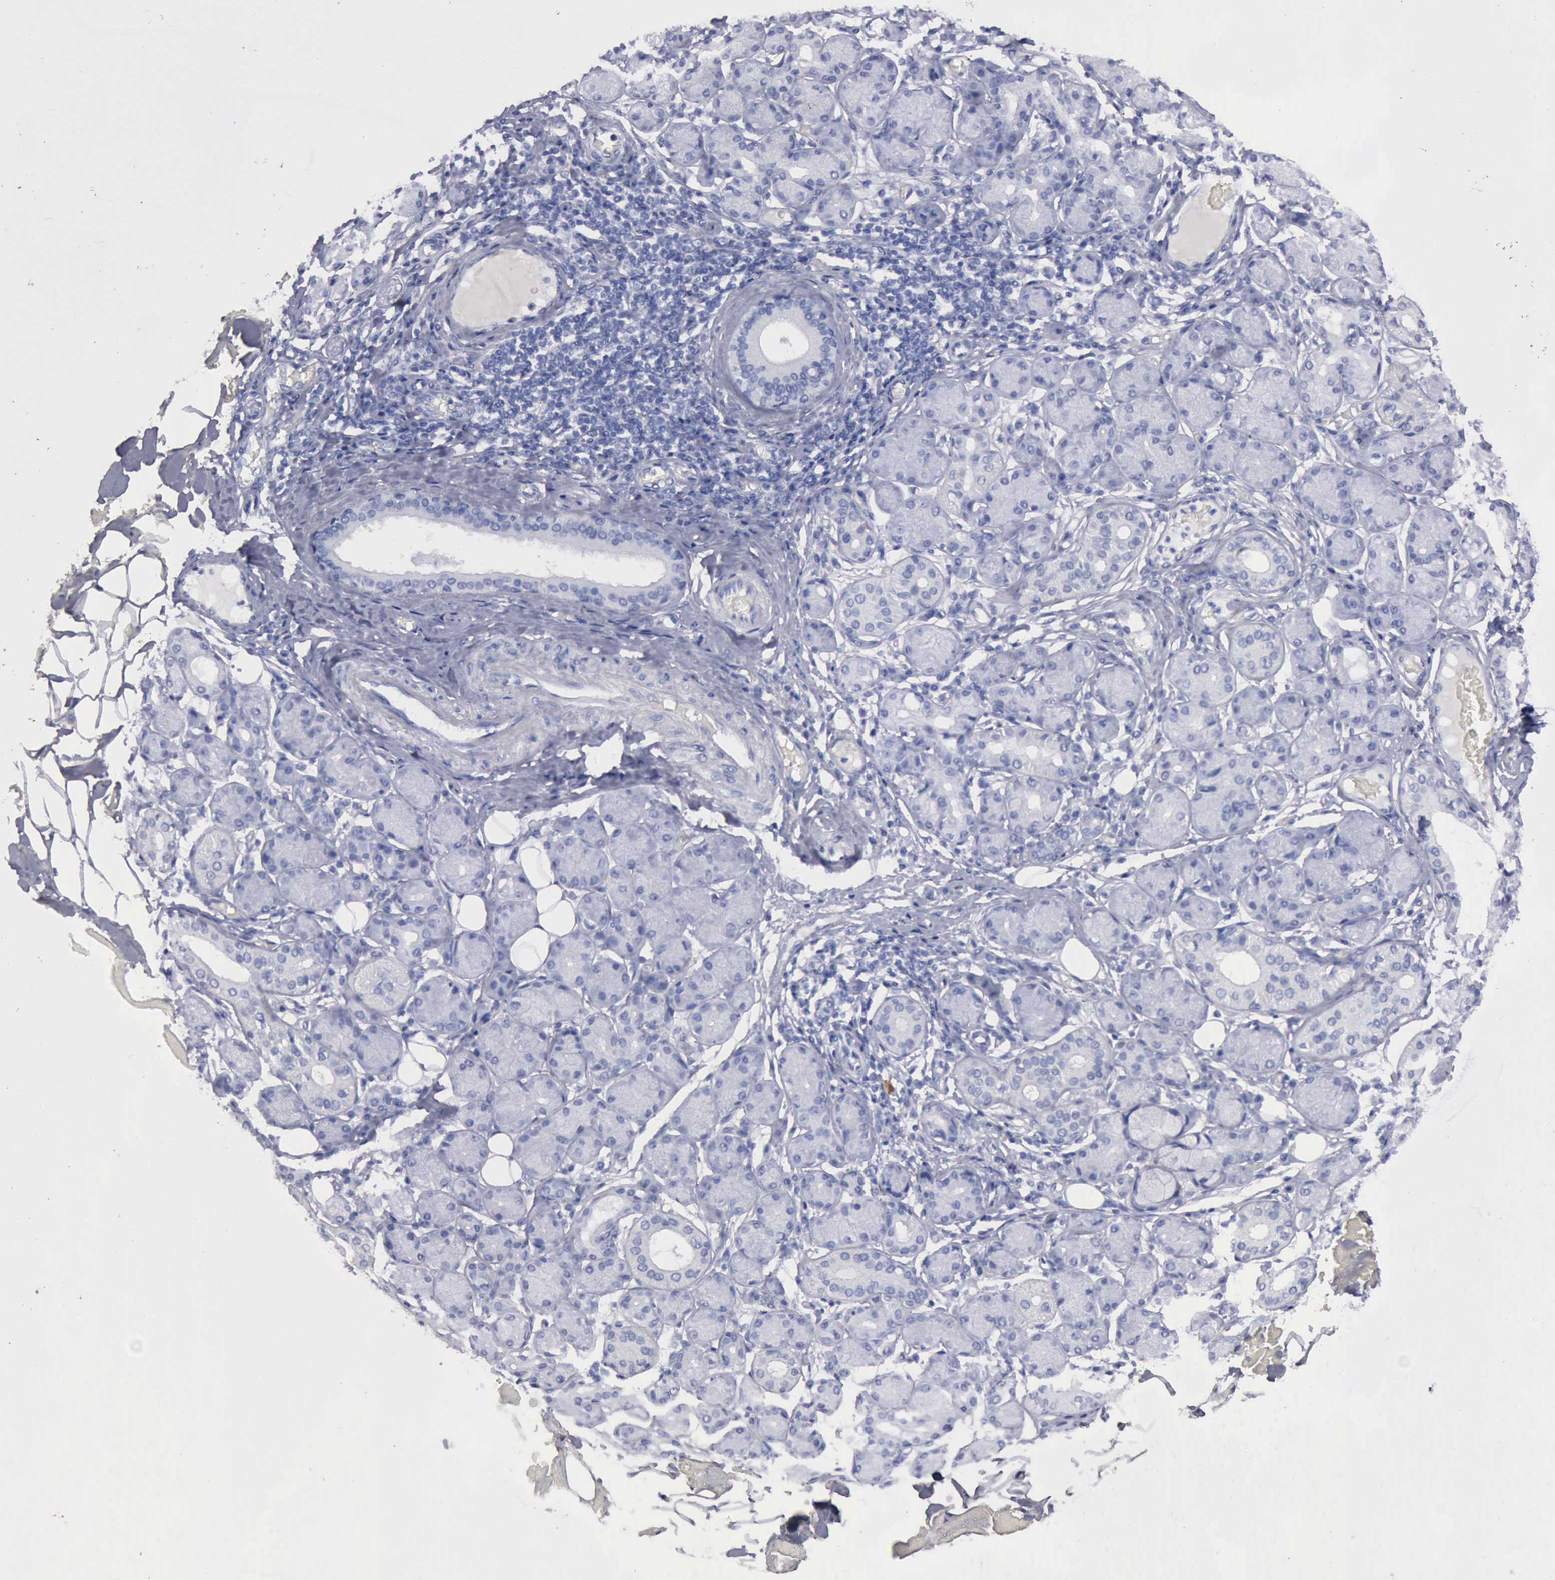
{"staining": {"intensity": "negative", "quantity": "none", "location": "none"}, "tissue": "salivary gland", "cell_type": "Glandular cells", "image_type": "normal", "snomed": [{"axis": "morphology", "description": "Normal tissue, NOS"}, {"axis": "topography", "description": "Salivary gland"}, {"axis": "topography", "description": "Peripheral nerve tissue"}], "caption": "Glandular cells show no significant protein positivity in benign salivary gland. The staining is performed using DAB brown chromogen with nuclei counter-stained in using hematoxylin.", "gene": "CYP19A1", "patient": {"sex": "male", "age": 62}}